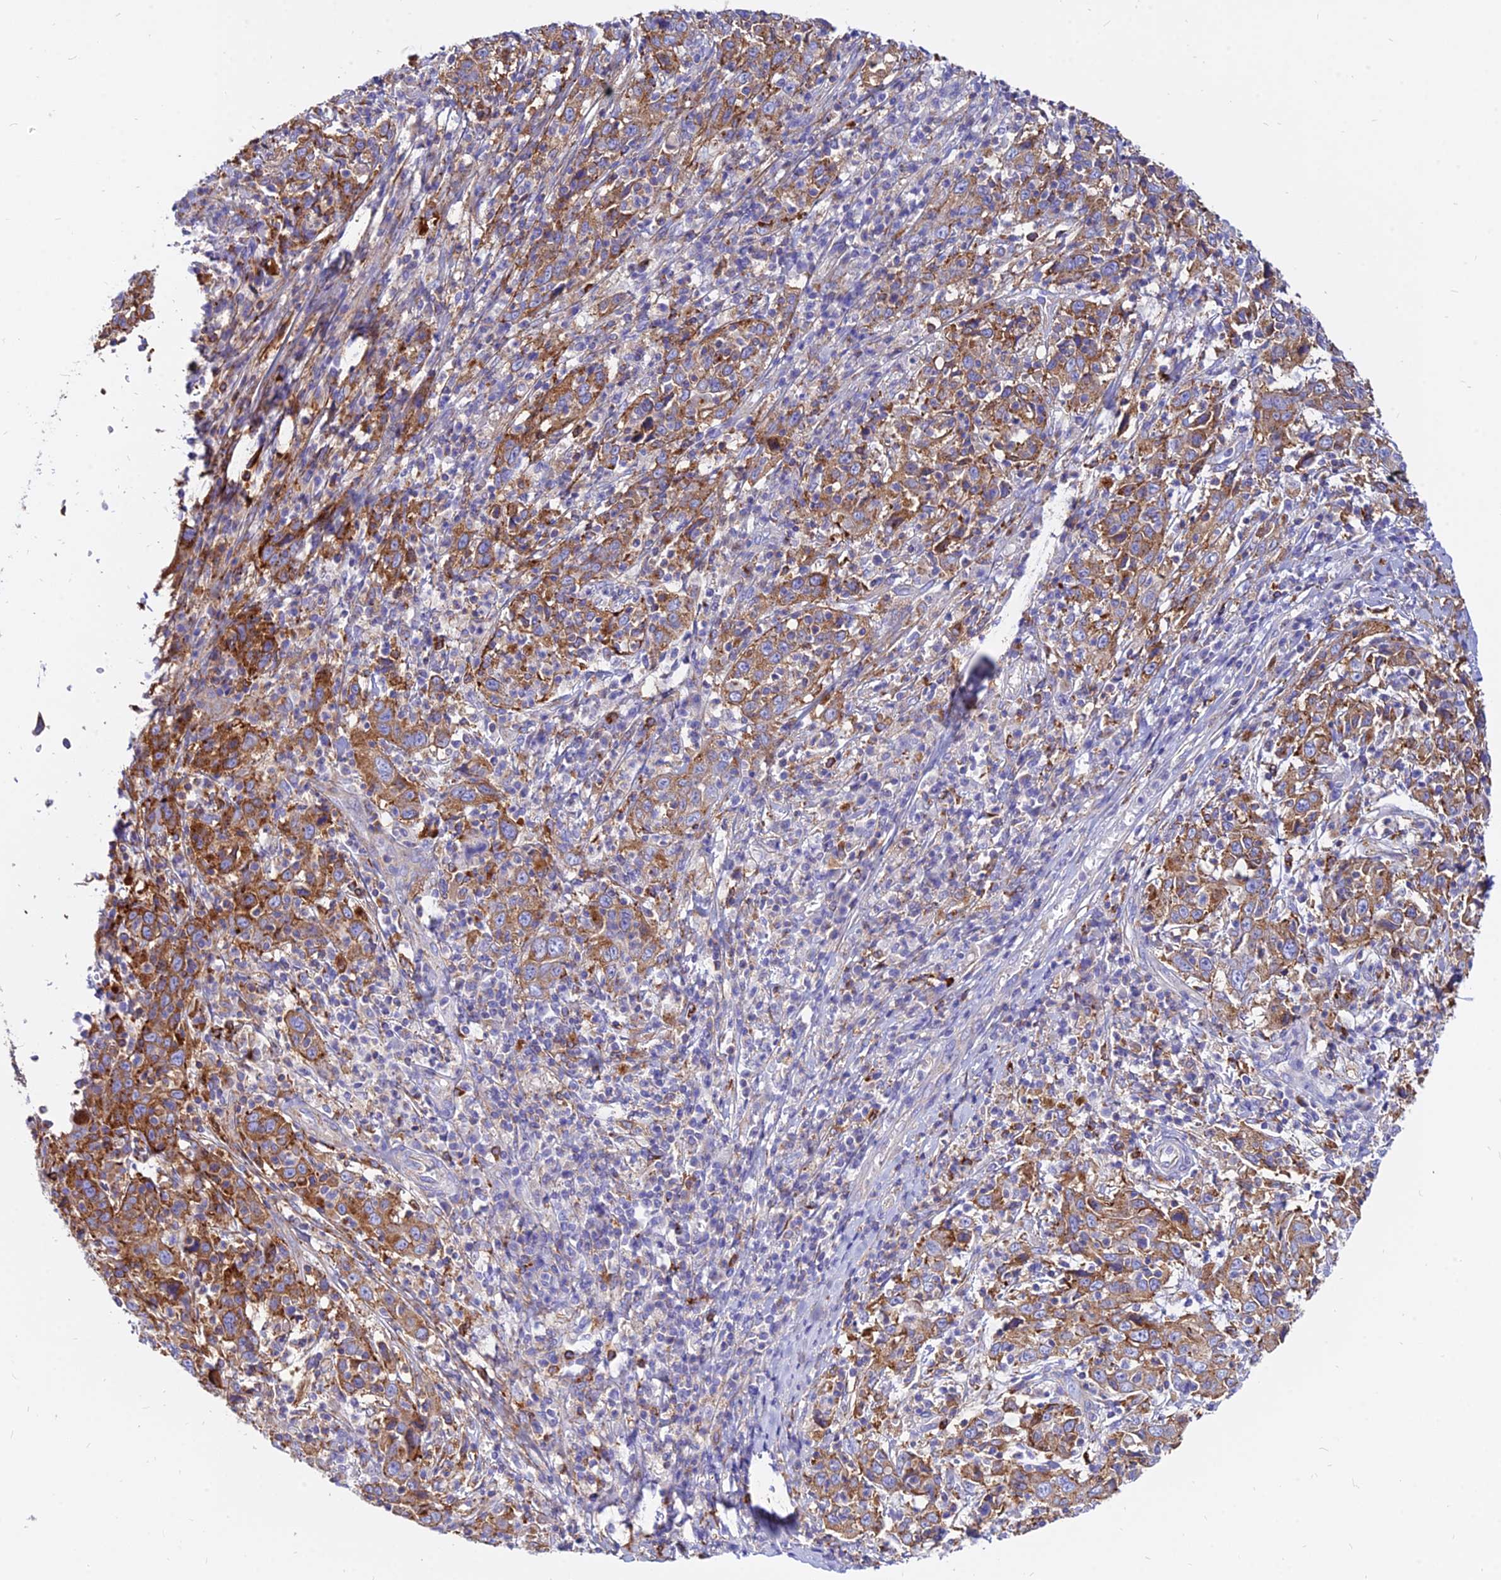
{"staining": {"intensity": "strong", "quantity": "25%-75%", "location": "cytoplasmic/membranous"}, "tissue": "cervical cancer", "cell_type": "Tumor cells", "image_type": "cancer", "snomed": [{"axis": "morphology", "description": "Squamous cell carcinoma, NOS"}, {"axis": "topography", "description": "Cervix"}], "caption": "Immunohistochemistry (IHC) micrograph of human squamous cell carcinoma (cervical) stained for a protein (brown), which reveals high levels of strong cytoplasmic/membranous expression in about 25%-75% of tumor cells.", "gene": "AGTRAP", "patient": {"sex": "female", "age": 46}}